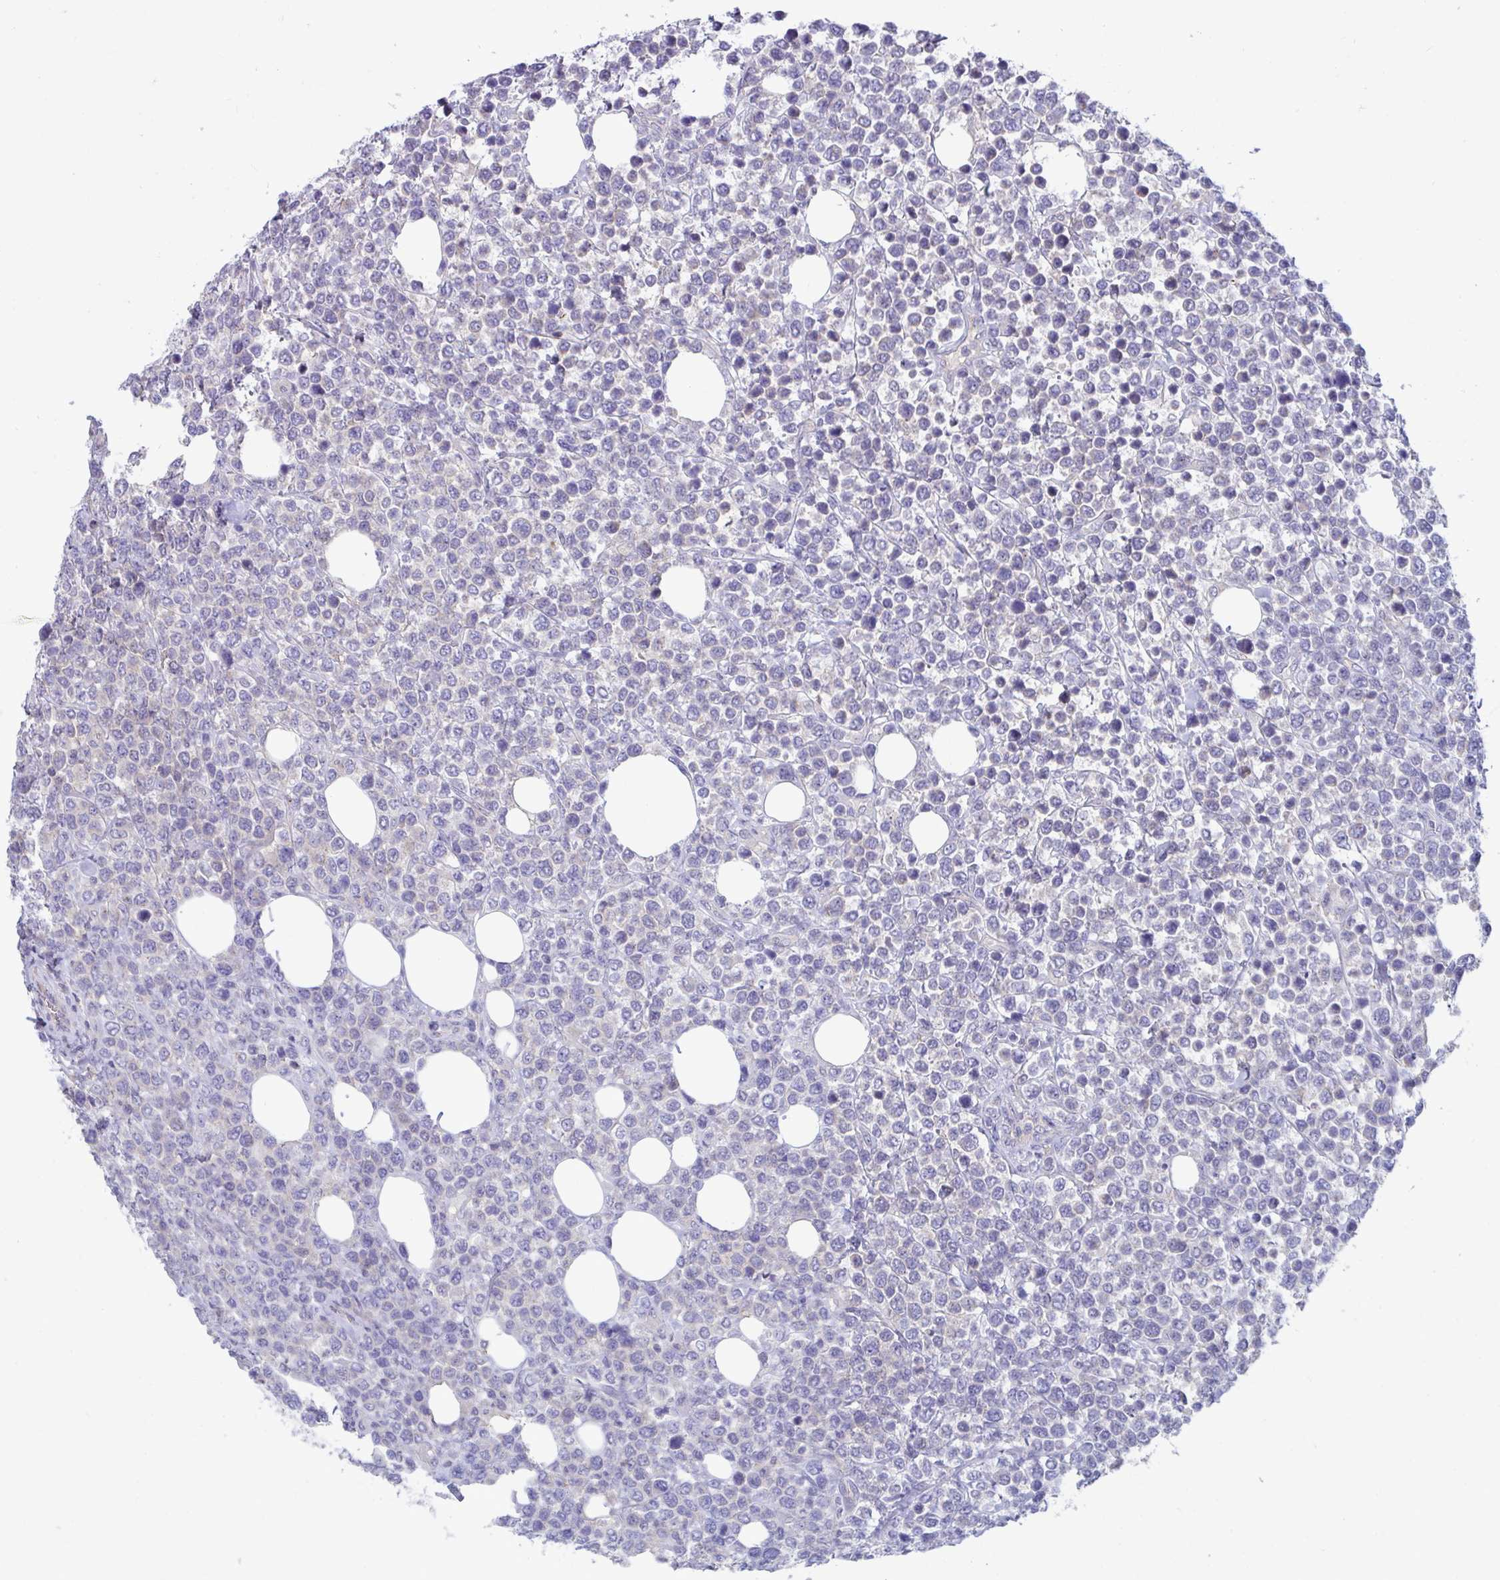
{"staining": {"intensity": "negative", "quantity": "none", "location": "none"}, "tissue": "lymphoma", "cell_type": "Tumor cells", "image_type": "cancer", "snomed": [{"axis": "morphology", "description": "Malignant lymphoma, non-Hodgkin's type, High grade"}, {"axis": "topography", "description": "Soft tissue"}], "caption": "The immunohistochemistry (IHC) histopathology image has no significant positivity in tumor cells of lymphoma tissue.", "gene": "IST1", "patient": {"sex": "female", "age": 56}}